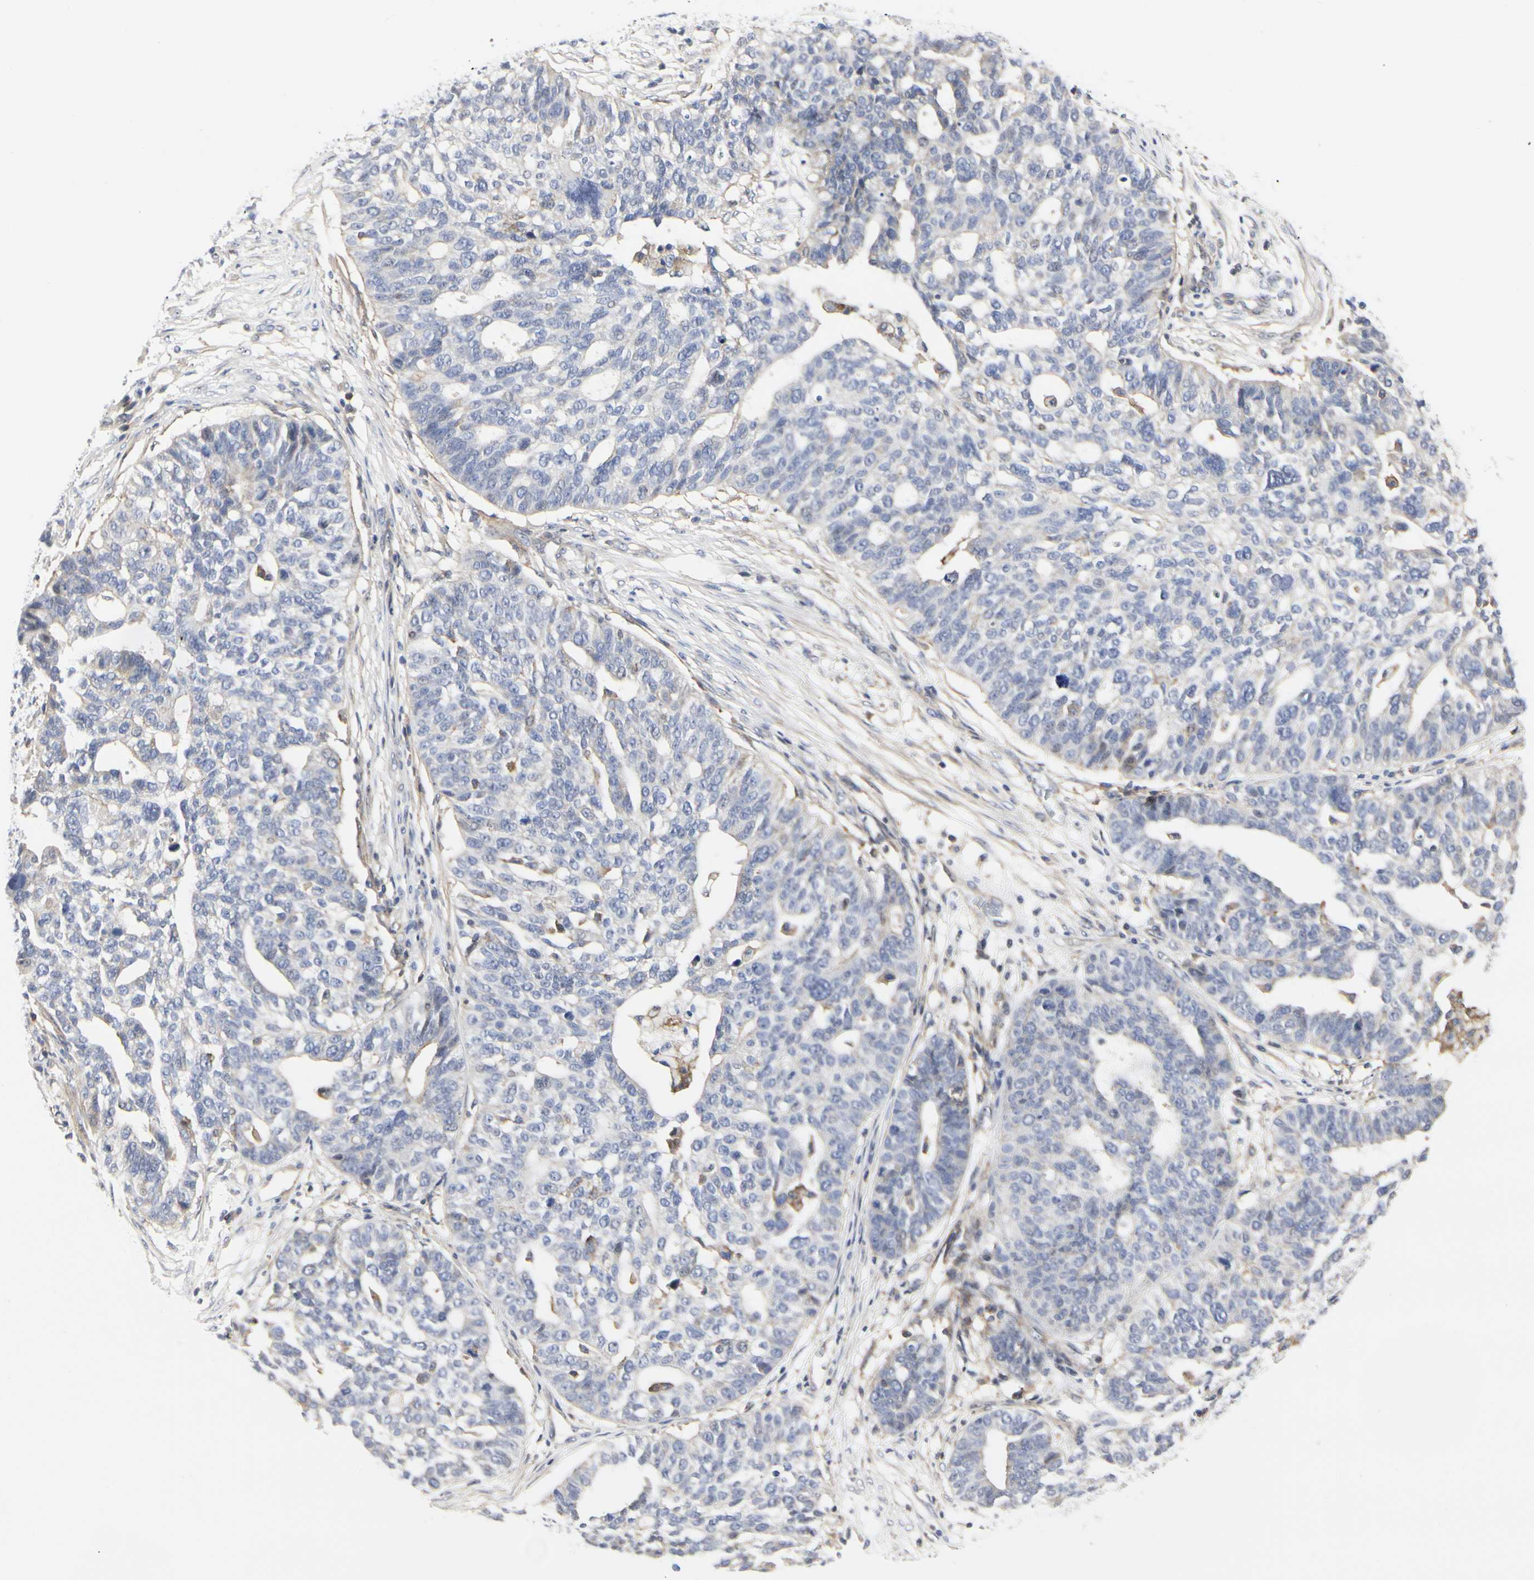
{"staining": {"intensity": "weak", "quantity": "<25%", "location": "cytoplasmic/membranous"}, "tissue": "ovarian cancer", "cell_type": "Tumor cells", "image_type": "cancer", "snomed": [{"axis": "morphology", "description": "Cystadenocarcinoma, serous, NOS"}, {"axis": "topography", "description": "Ovary"}], "caption": "There is no significant positivity in tumor cells of ovarian cancer. (DAB IHC, high magnification).", "gene": "SHANK2", "patient": {"sex": "female", "age": 59}}